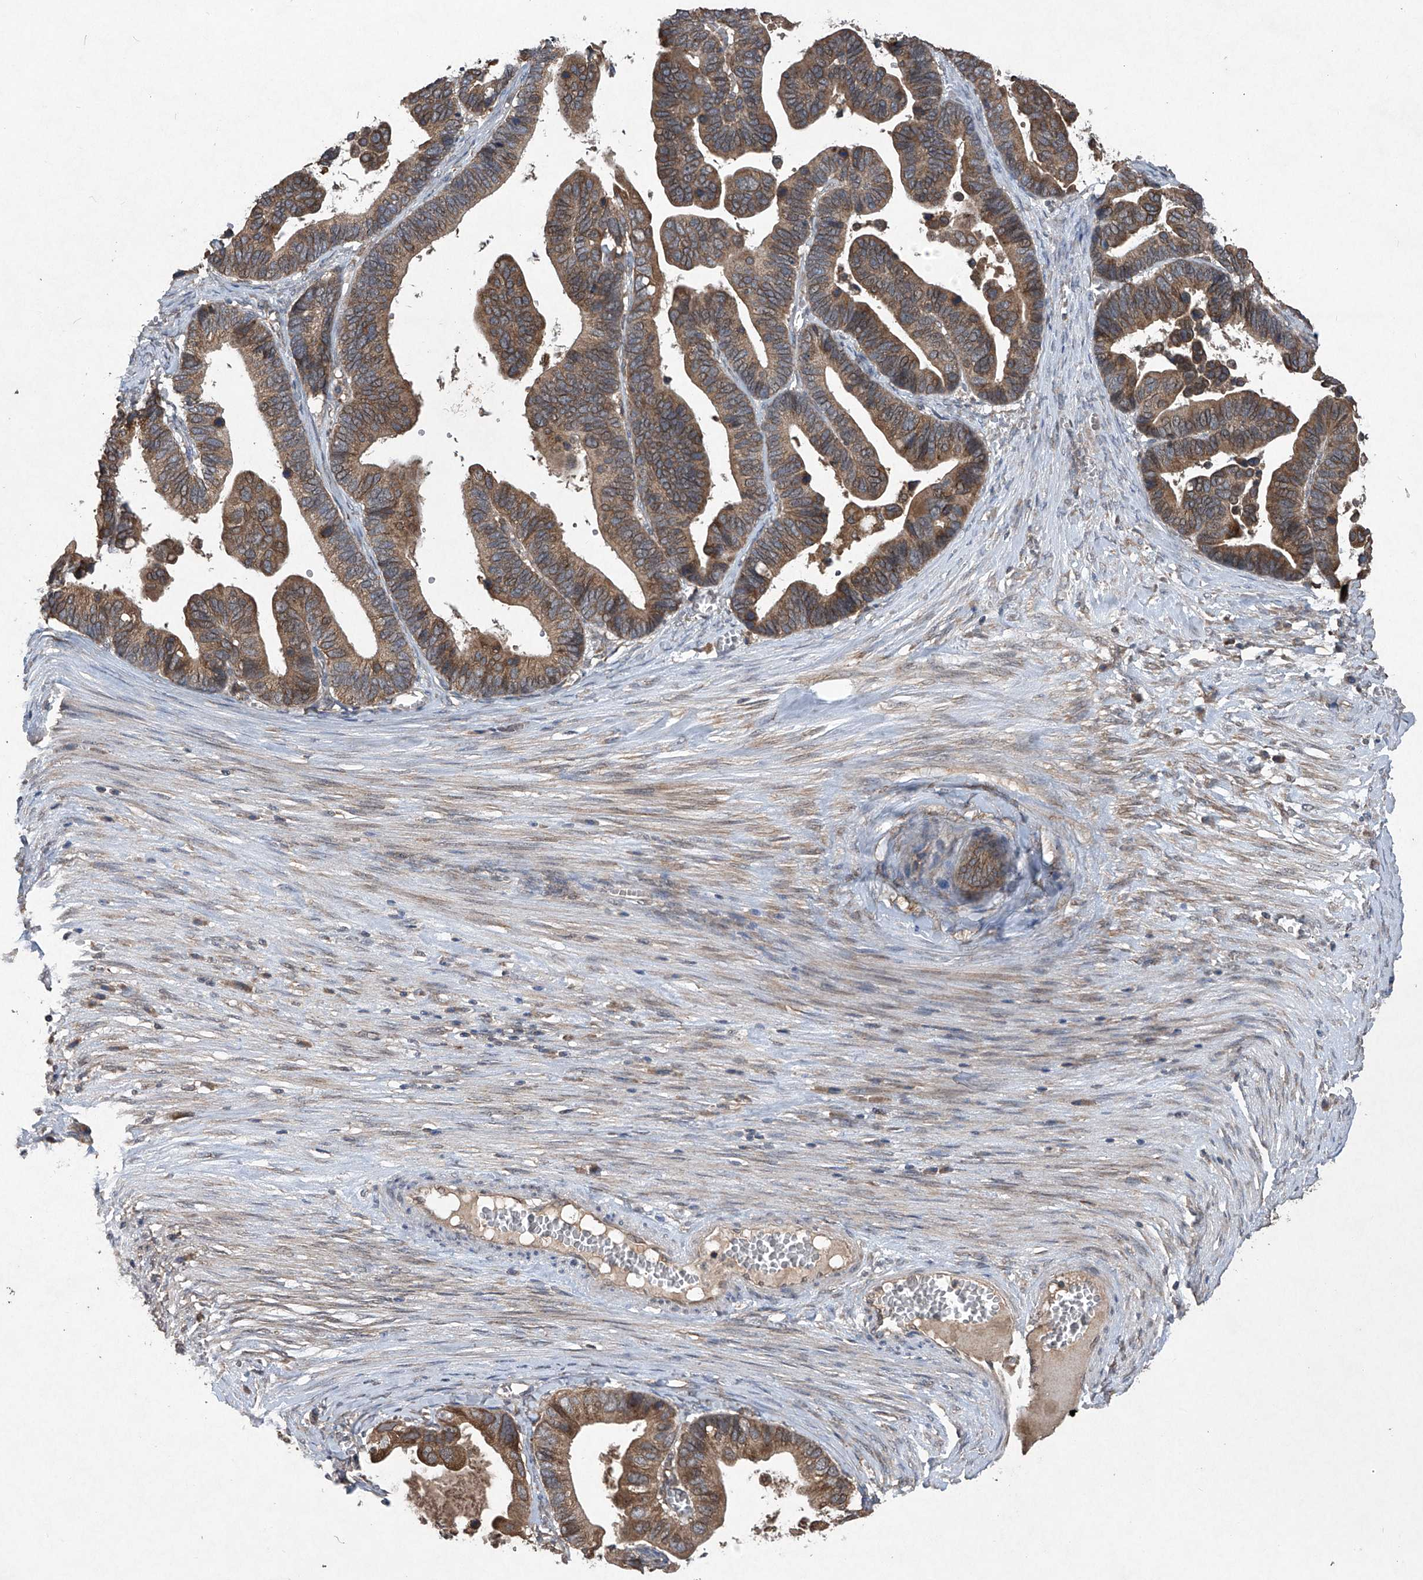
{"staining": {"intensity": "moderate", "quantity": ">75%", "location": "cytoplasmic/membranous"}, "tissue": "ovarian cancer", "cell_type": "Tumor cells", "image_type": "cancer", "snomed": [{"axis": "morphology", "description": "Cystadenocarcinoma, serous, NOS"}, {"axis": "topography", "description": "Ovary"}], "caption": "An immunohistochemistry histopathology image of neoplastic tissue is shown. Protein staining in brown highlights moderate cytoplasmic/membranous positivity in ovarian cancer (serous cystadenocarcinoma) within tumor cells.", "gene": "SUMF2", "patient": {"sex": "female", "age": 56}}